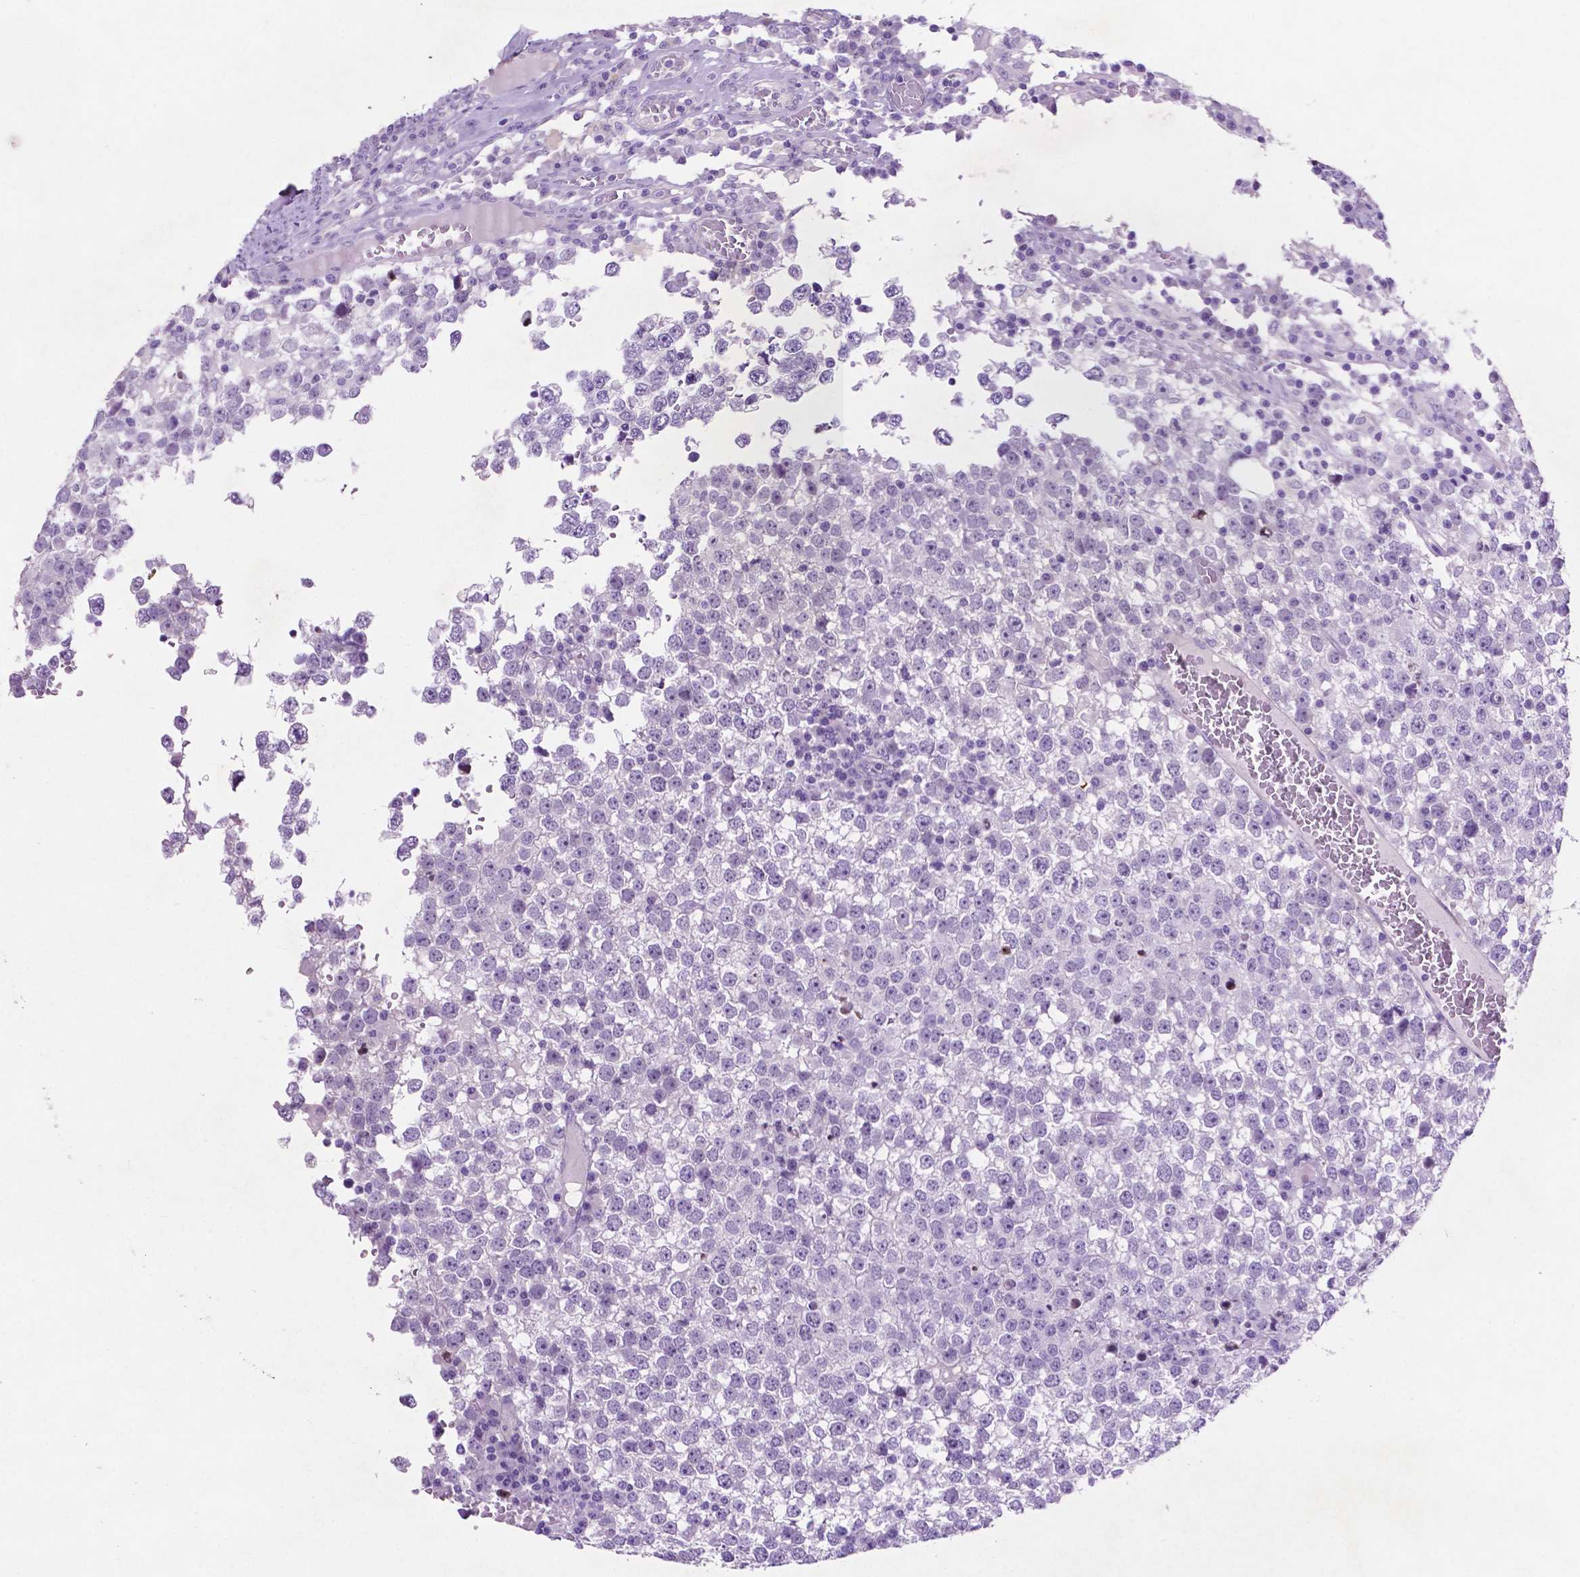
{"staining": {"intensity": "negative", "quantity": "none", "location": "none"}, "tissue": "testis cancer", "cell_type": "Tumor cells", "image_type": "cancer", "snomed": [{"axis": "morphology", "description": "Seminoma, NOS"}, {"axis": "topography", "description": "Testis"}], "caption": "Image shows no significant protein expression in tumor cells of testis cancer (seminoma).", "gene": "ASPG", "patient": {"sex": "male", "age": 65}}